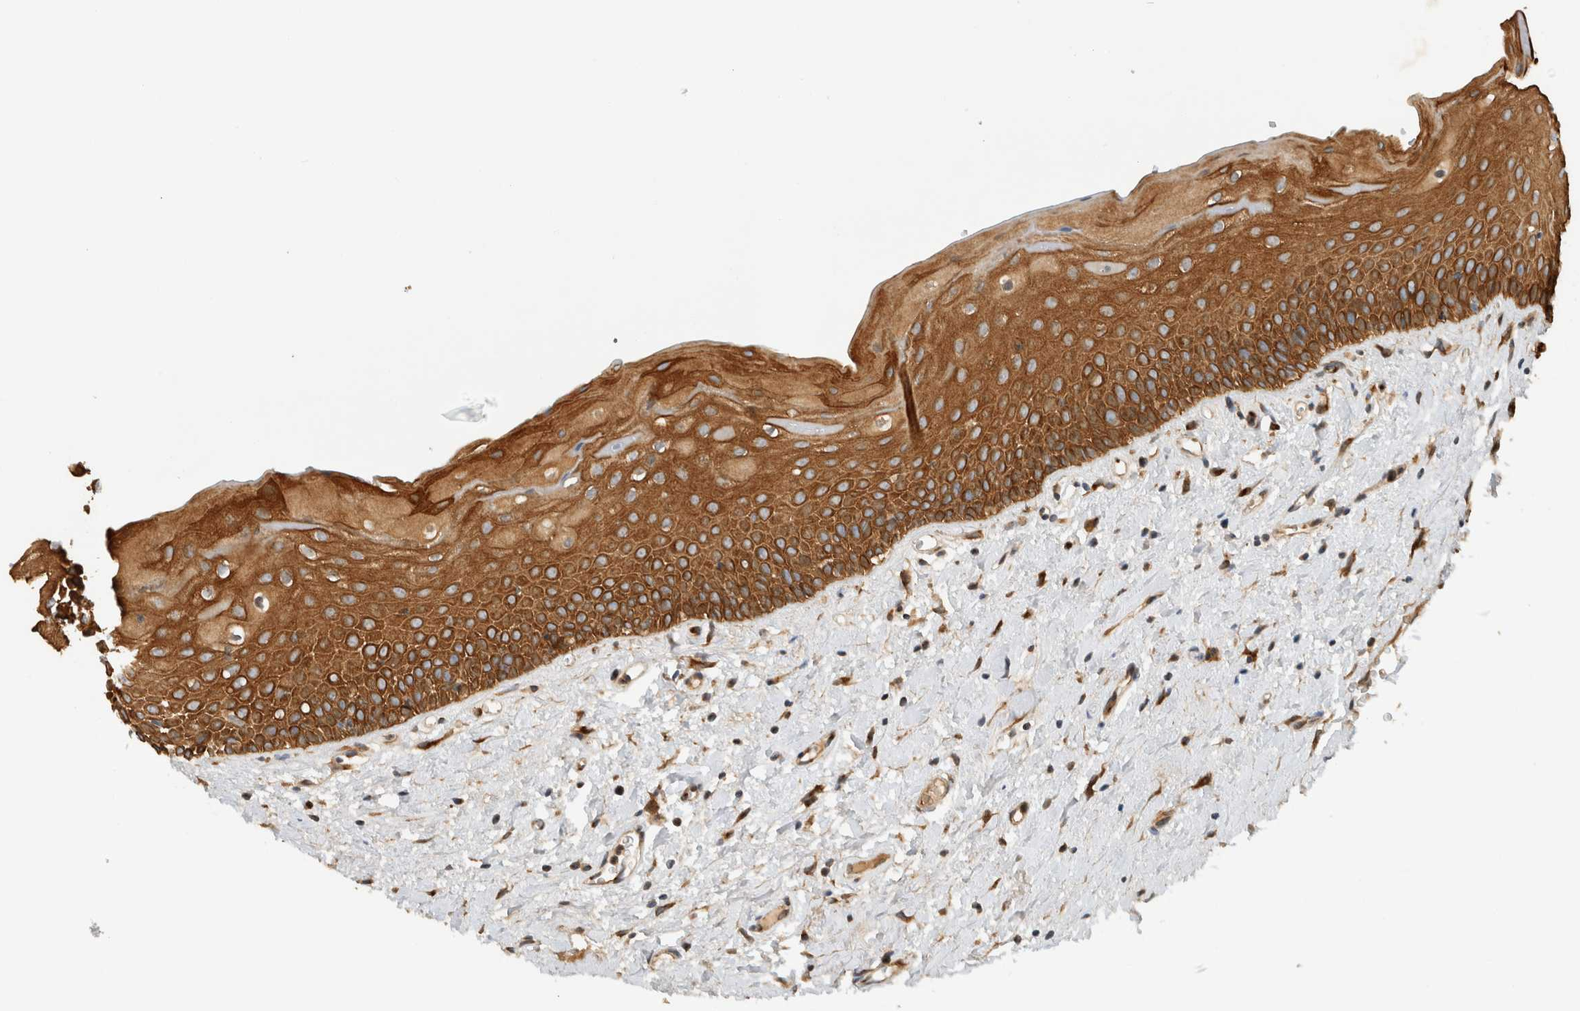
{"staining": {"intensity": "strong", "quantity": ">75%", "location": "cytoplasmic/membranous"}, "tissue": "oral mucosa", "cell_type": "Squamous epithelial cells", "image_type": "normal", "snomed": [{"axis": "morphology", "description": "Normal tissue, NOS"}, {"axis": "topography", "description": "Oral tissue"}], "caption": "A high amount of strong cytoplasmic/membranous positivity is appreciated in approximately >75% of squamous epithelial cells in unremarkable oral mucosa. The staining was performed using DAB to visualize the protein expression in brown, while the nuclei were stained in blue with hematoxylin (Magnification: 20x).", "gene": "ARMC9", "patient": {"sex": "female", "age": 76}}